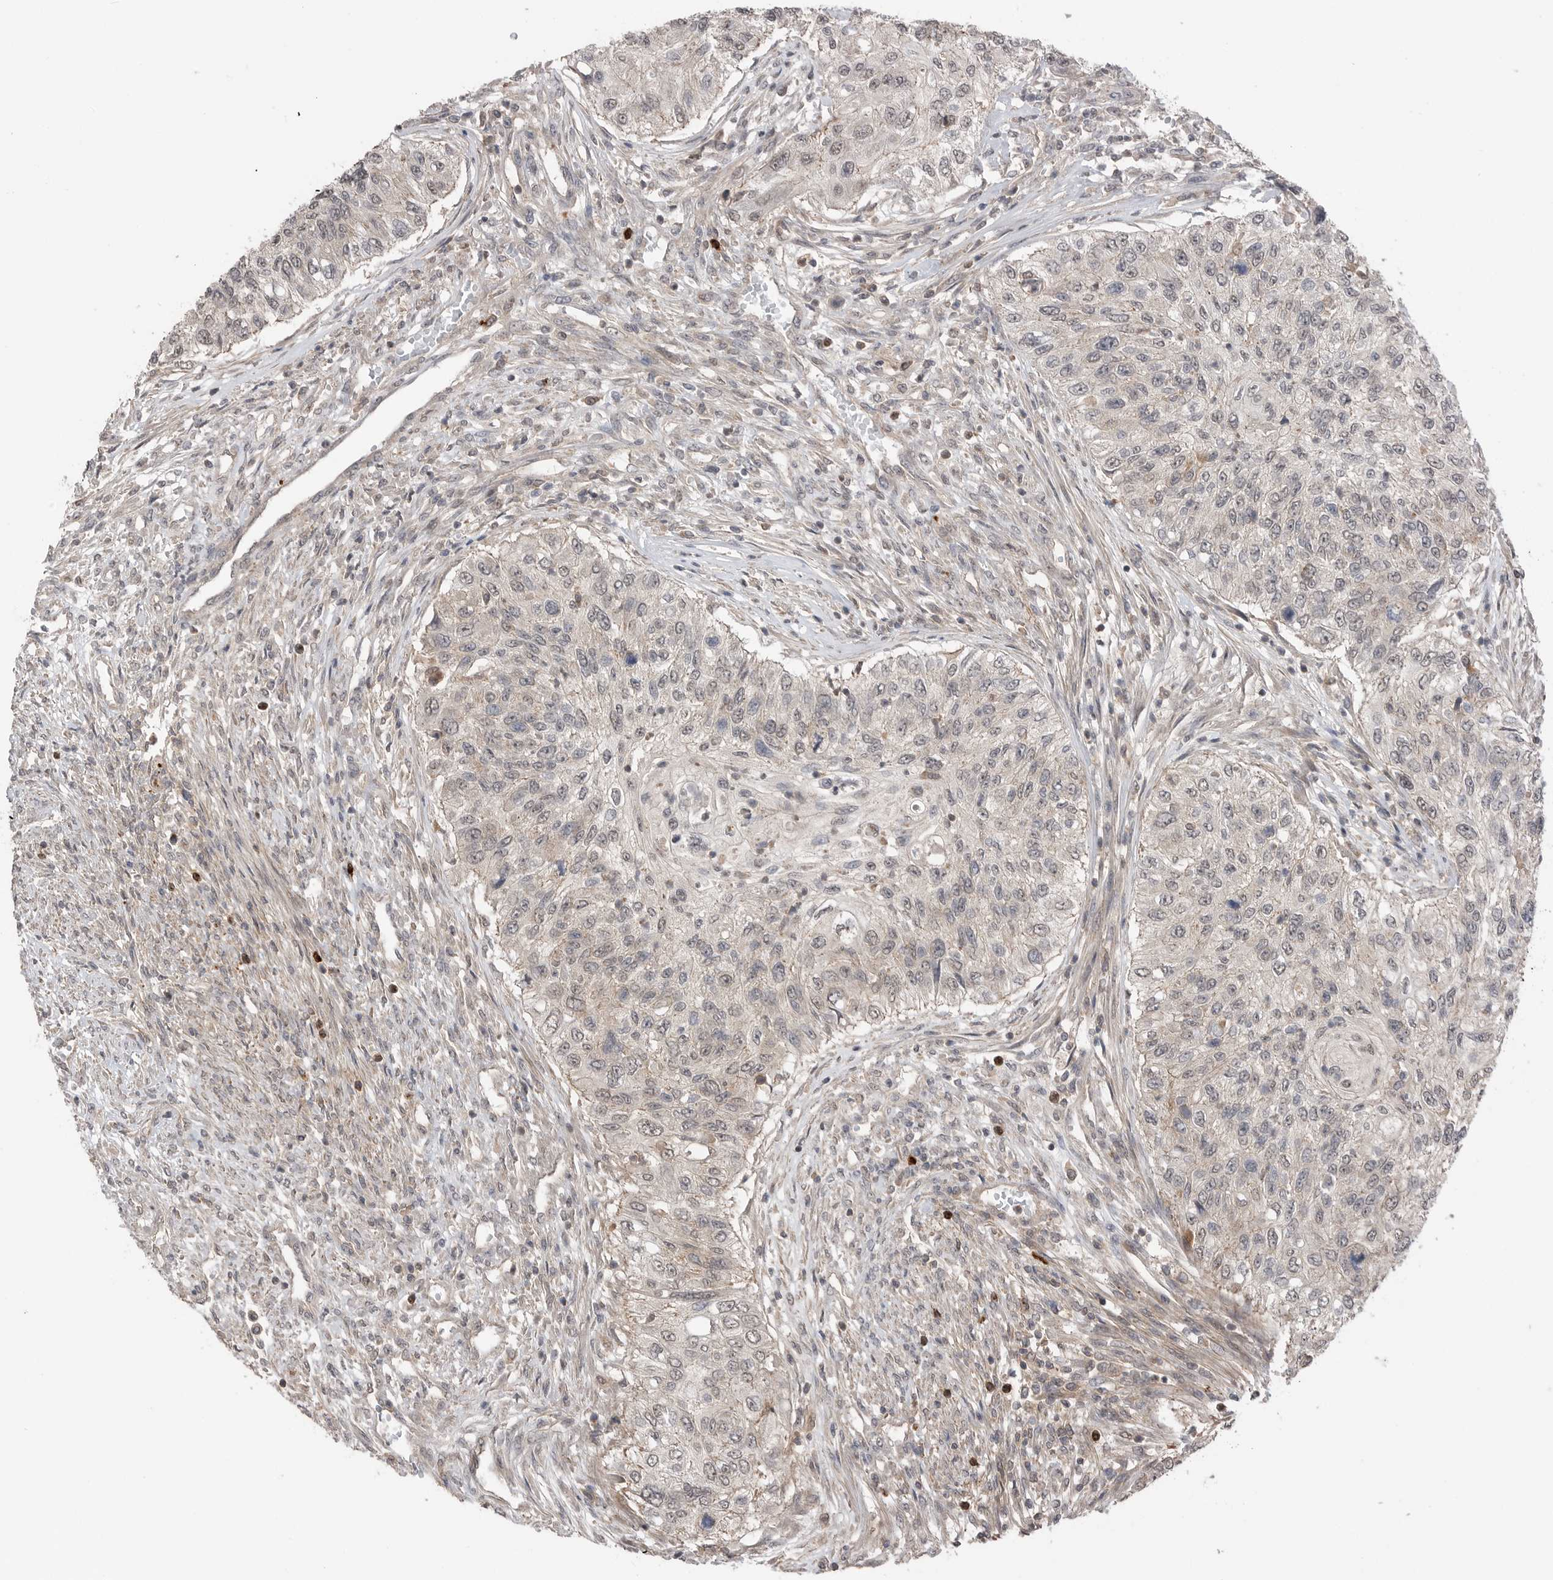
{"staining": {"intensity": "negative", "quantity": "none", "location": "none"}, "tissue": "urothelial cancer", "cell_type": "Tumor cells", "image_type": "cancer", "snomed": [{"axis": "morphology", "description": "Urothelial carcinoma, High grade"}, {"axis": "topography", "description": "Urinary bladder"}], "caption": "High magnification brightfield microscopy of urothelial cancer stained with DAB (3,3'-diaminobenzidine) (brown) and counterstained with hematoxylin (blue): tumor cells show no significant positivity.", "gene": "PEAK1", "patient": {"sex": "female", "age": 60}}